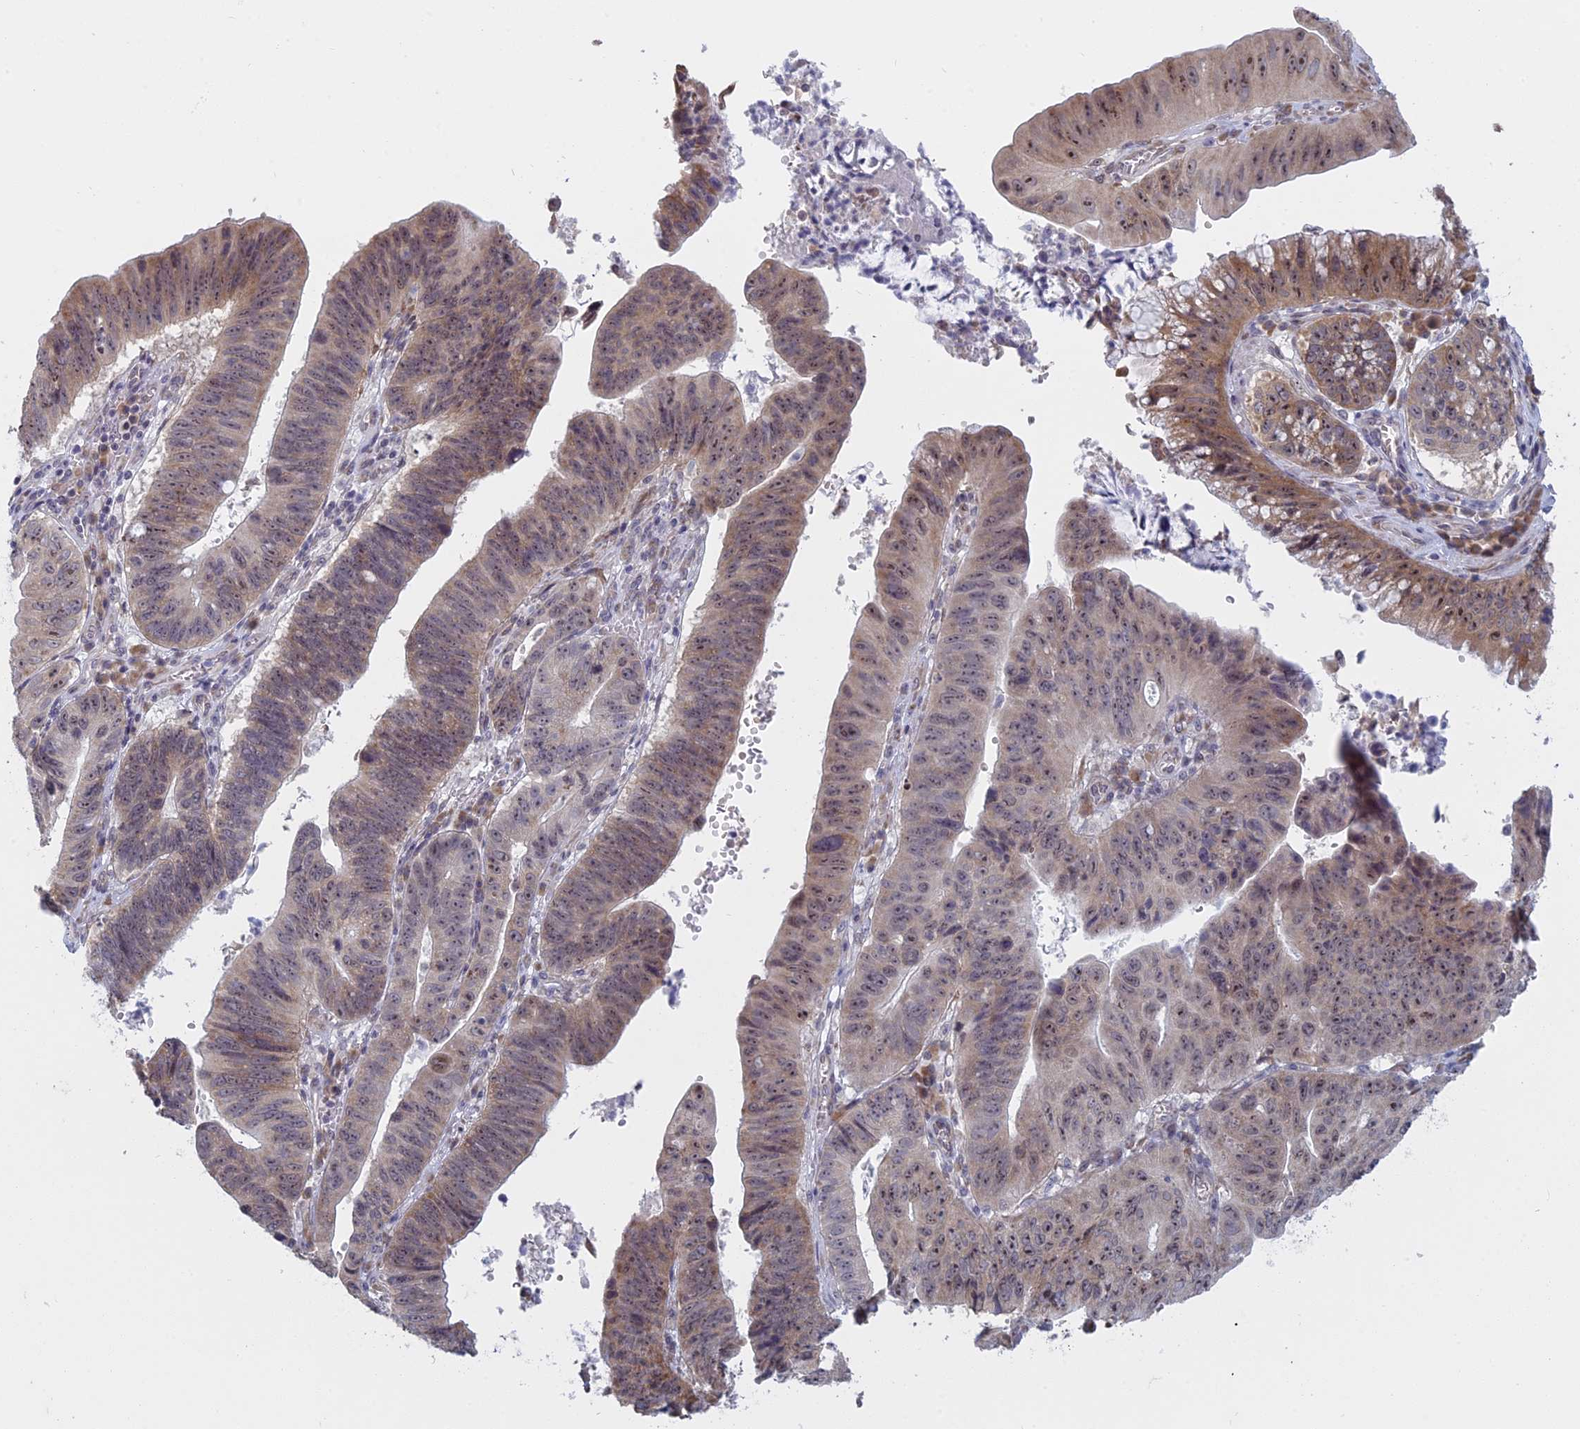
{"staining": {"intensity": "moderate", "quantity": "25%-75%", "location": "cytoplasmic/membranous,nuclear"}, "tissue": "stomach cancer", "cell_type": "Tumor cells", "image_type": "cancer", "snomed": [{"axis": "morphology", "description": "Adenocarcinoma, NOS"}, {"axis": "topography", "description": "Stomach"}], "caption": "This image displays adenocarcinoma (stomach) stained with immunohistochemistry to label a protein in brown. The cytoplasmic/membranous and nuclear of tumor cells show moderate positivity for the protein. Nuclei are counter-stained blue.", "gene": "RPS19BP1", "patient": {"sex": "male", "age": 59}}